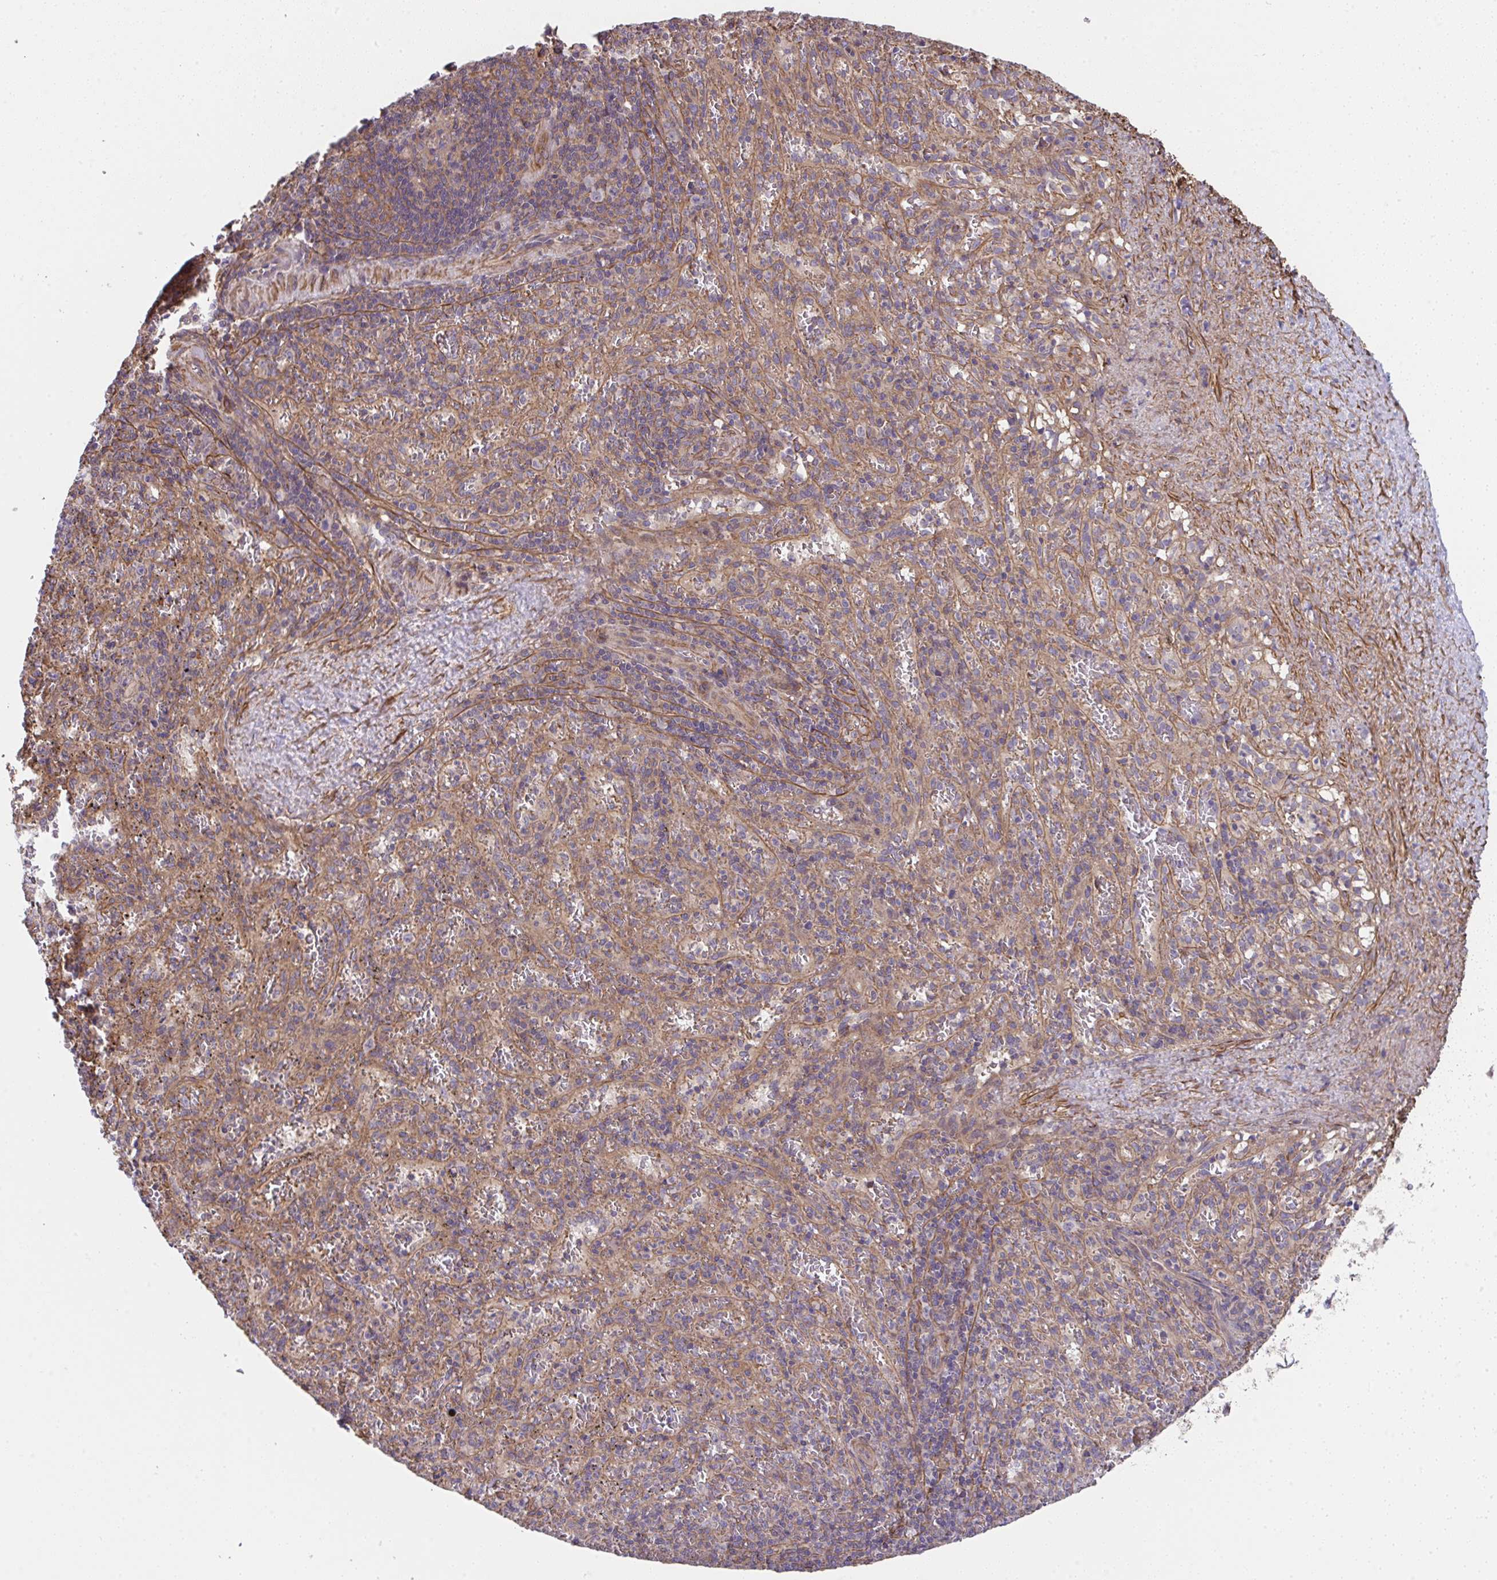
{"staining": {"intensity": "weak", "quantity": "25%-75%", "location": "cytoplasmic/membranous"}, "tissue": "spleen", "cell_type": "Cells in red pulp", "image_type": "normal", "snomed": [{"axis": "morphology", "description": "Normal tissue, NOS"}, {"axis": "topography", "description": "Spleen"}], "caption": "Spleen stained for a protein (brown) demonstrates weak cytoplasmic/membranous positive positivity in about 25%-75% of cells in red pulp.", "gene": "ZNF696", "patient": {"sex": "male", "age": 57}}